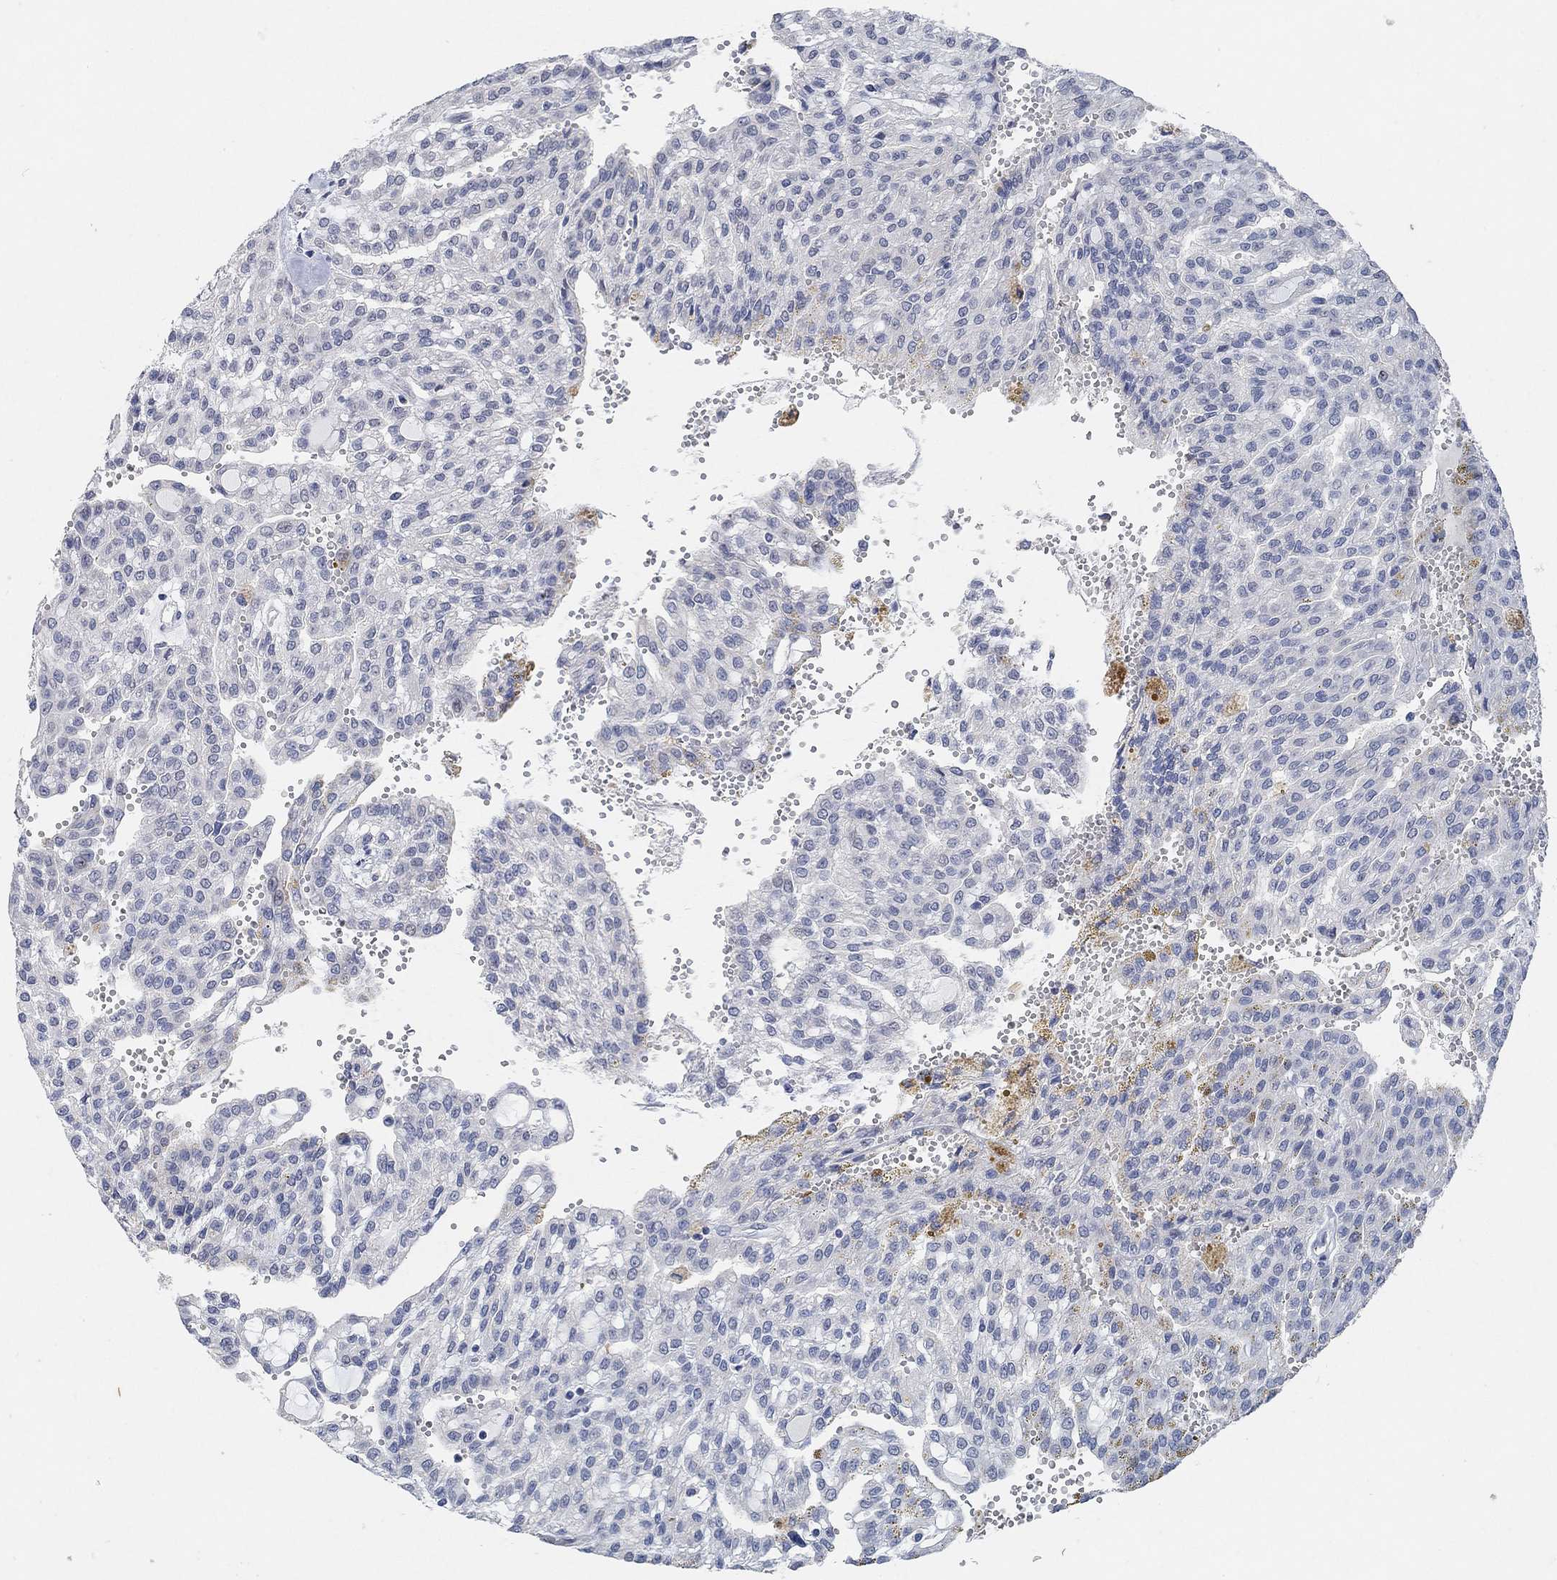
{"staining": {"intensity": "negative", "quantity": "none", "location": "none"}, "tissue": "renal cancer", "cell_type": "Tumor cells", "image_type": "cancer", "snomed": [{"axis": "morphology", "description": "Adenocarcinoma, NOS"}, {"axis": "topography", "description": "Kidney"}], "caption": "DAB immunohistochemical staining of human renal adenocarcinoma reveals no significant staining in tumor cells. Brightfield microscopy of immunohistochemistry (IHC) stained with DAB (3,3'-diaminobenzidine) (brown) and hematoxylin (blue), captured at high magnification.", "gene": "VAT1L", "patient": {"sex": "male", "age": 63}}